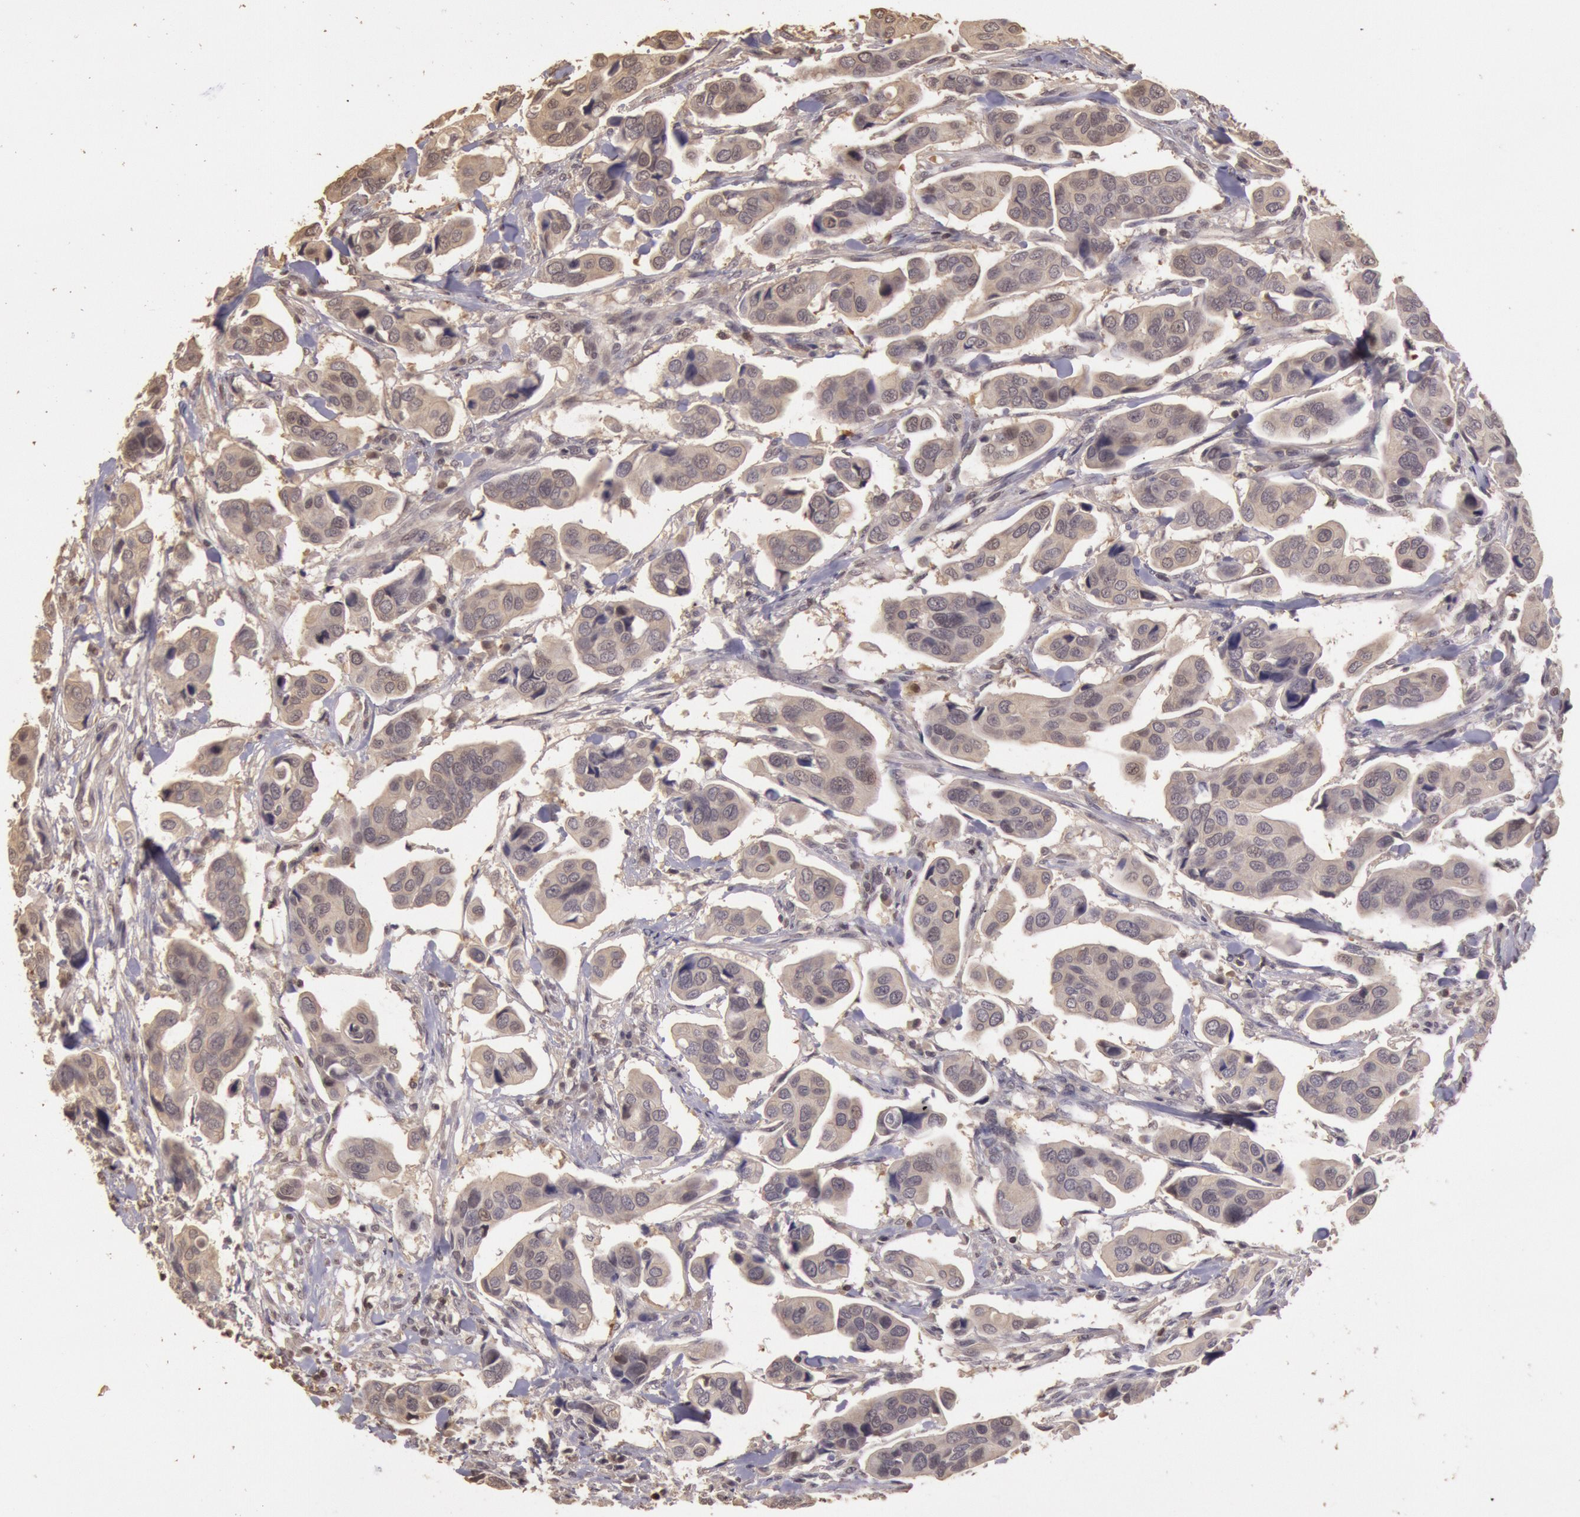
{"staining": {"intensity": "weak", "quantity": ">75%", "location": "cytoplasmic/membranous"}, "tissue": "urothelial cancer", "cell_type": "Tumor cells", "image_type": "cancer", "snomed": [{"axis": "morphology", "description": "Adenocarcinoma, NOS"}, {"axis": "topography", "description": "Urinary bladder"}], "caption": "An IHC photomicrograph of tumor tissue is shown. Protein staining in brown labels weak cytoplasmic/membranous positivity in adenocarcinoma within tumor cells. Nuclei are stained in blue.", "gene": "SOD1", "patient": {"sex": "male", "age": 61}}